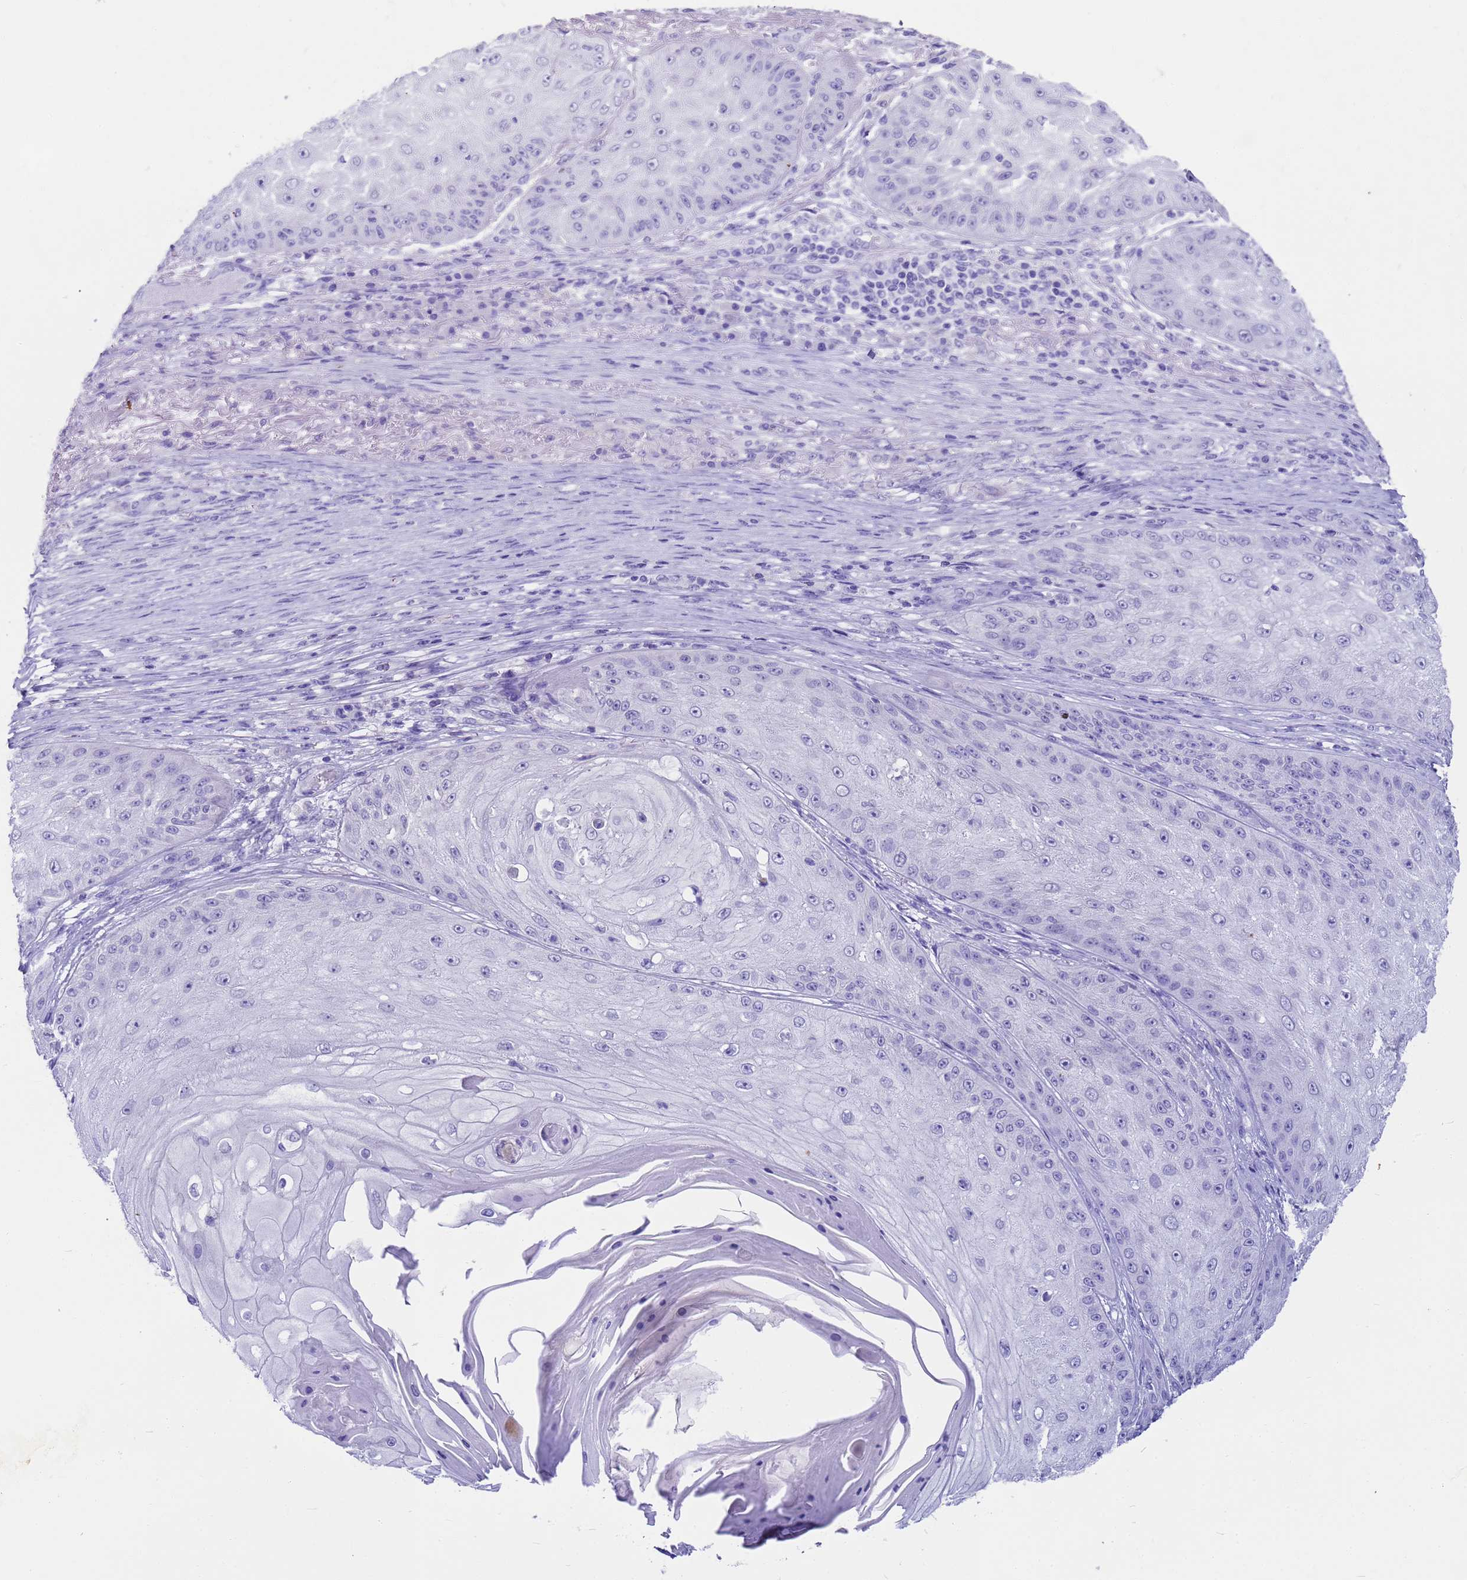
{"staining": {"intensity": "negative", "quantity": "none", "location": "none"}, "tissue": "skin cancer", "cell_type": "Tumor cells", "image_type": "cancer", "snomed": [{"axis": "morphology", "description": "Squamous cell carcinoma, NOS"}, {"axis": "topography", "description": "Skin"}], "caption": "Tumor cells show no significant staining in skin cancer (squamous cell carcinoma).", "gene": "MS4A13", "patient": {"sex": "male", "age": 70}}